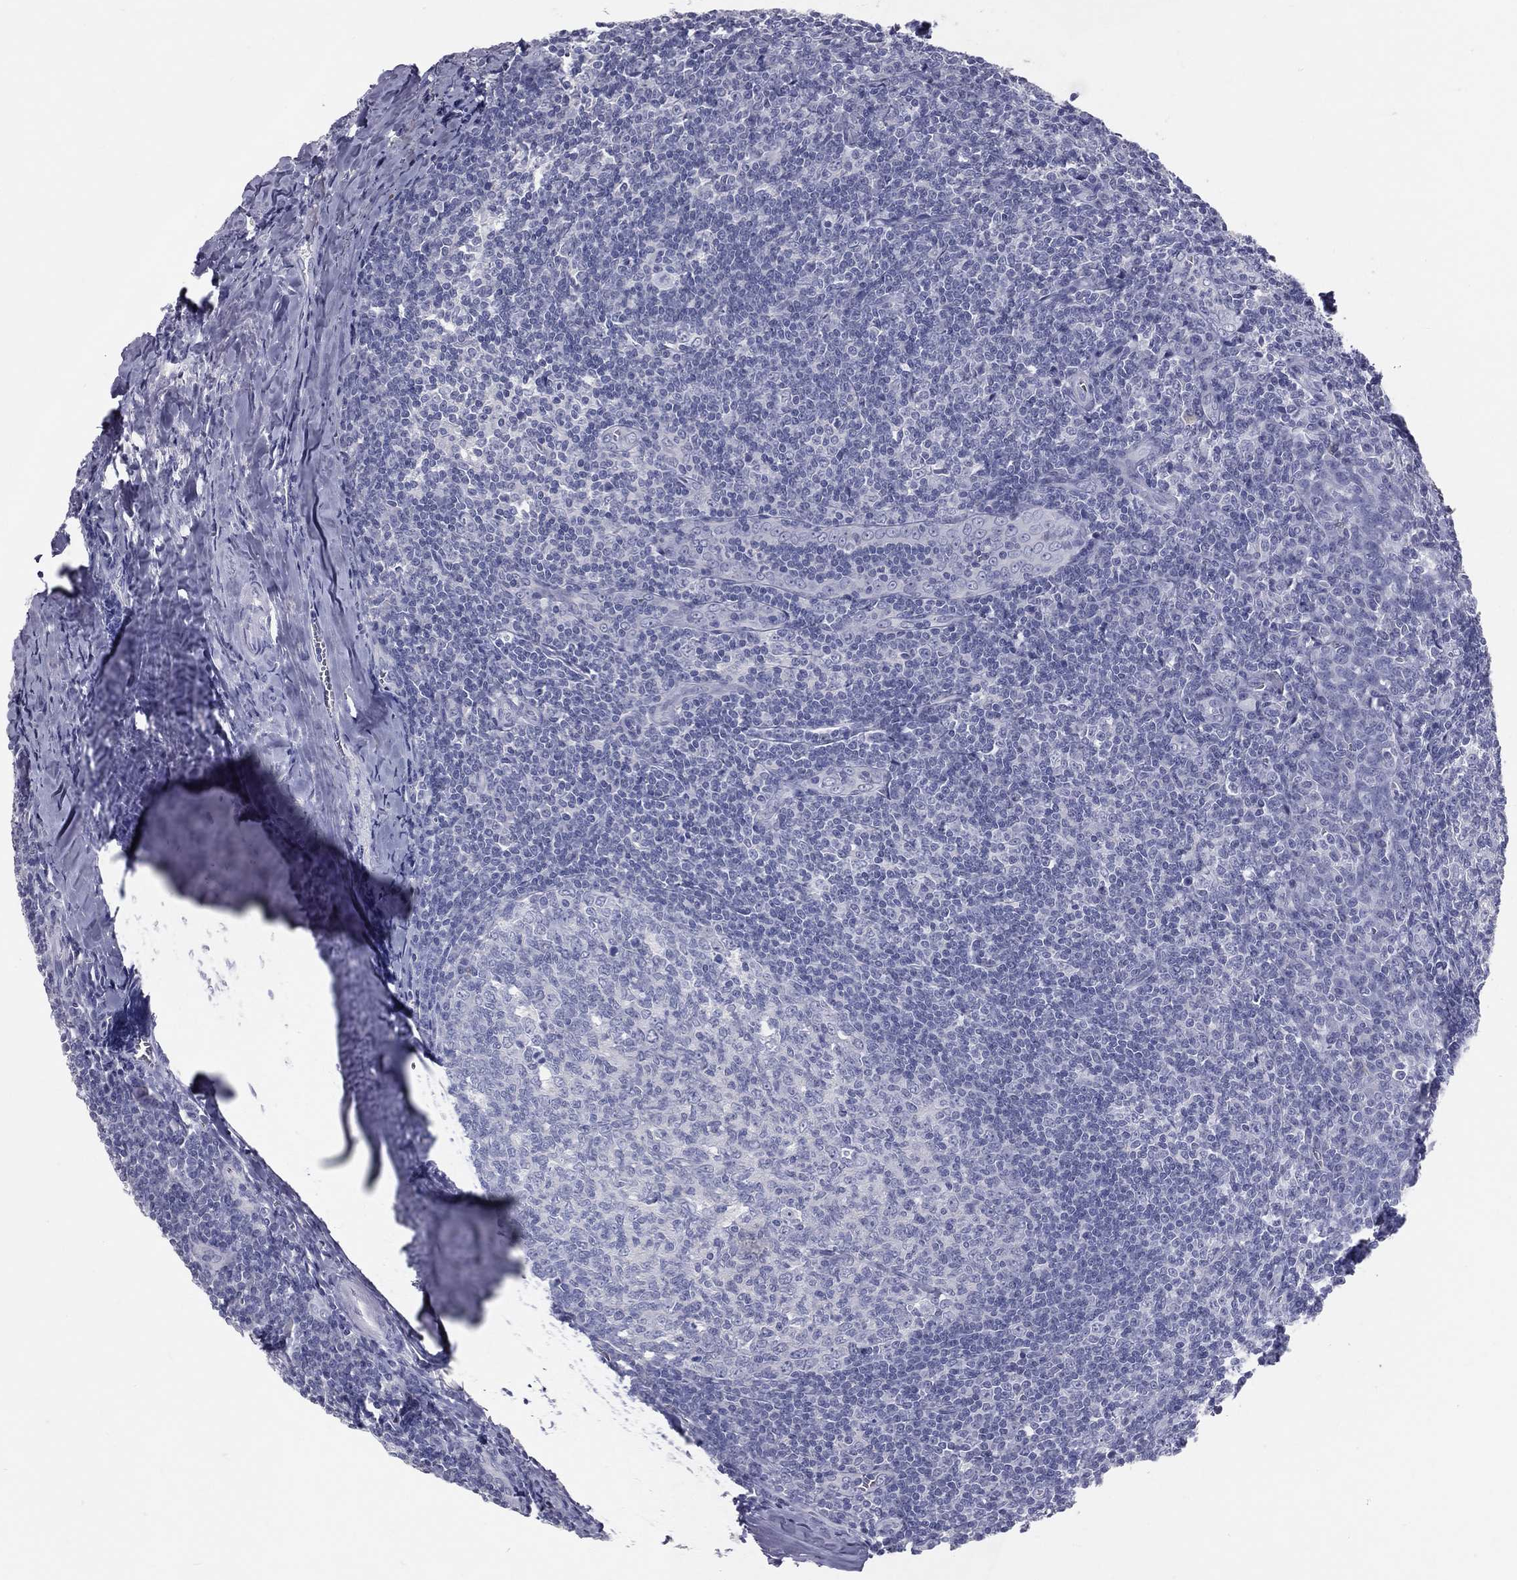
{"staining": {"intensity": "negative", "quantity": "none", "location": "none"}, "tissue": "tonsil", "cell_type": "Germinal center cells", "image_type": "normal", "snomed": [{"axis": "morphology", "description": "Normal tissue, NOS"}, {"axis": "topography", "description": "Tonsil"}], "caption": "Germinal center cells show no significant protein positivity in normal tonsil.", "gene": "TFPI2", "patient": {"sex": "male", "age": 20}}